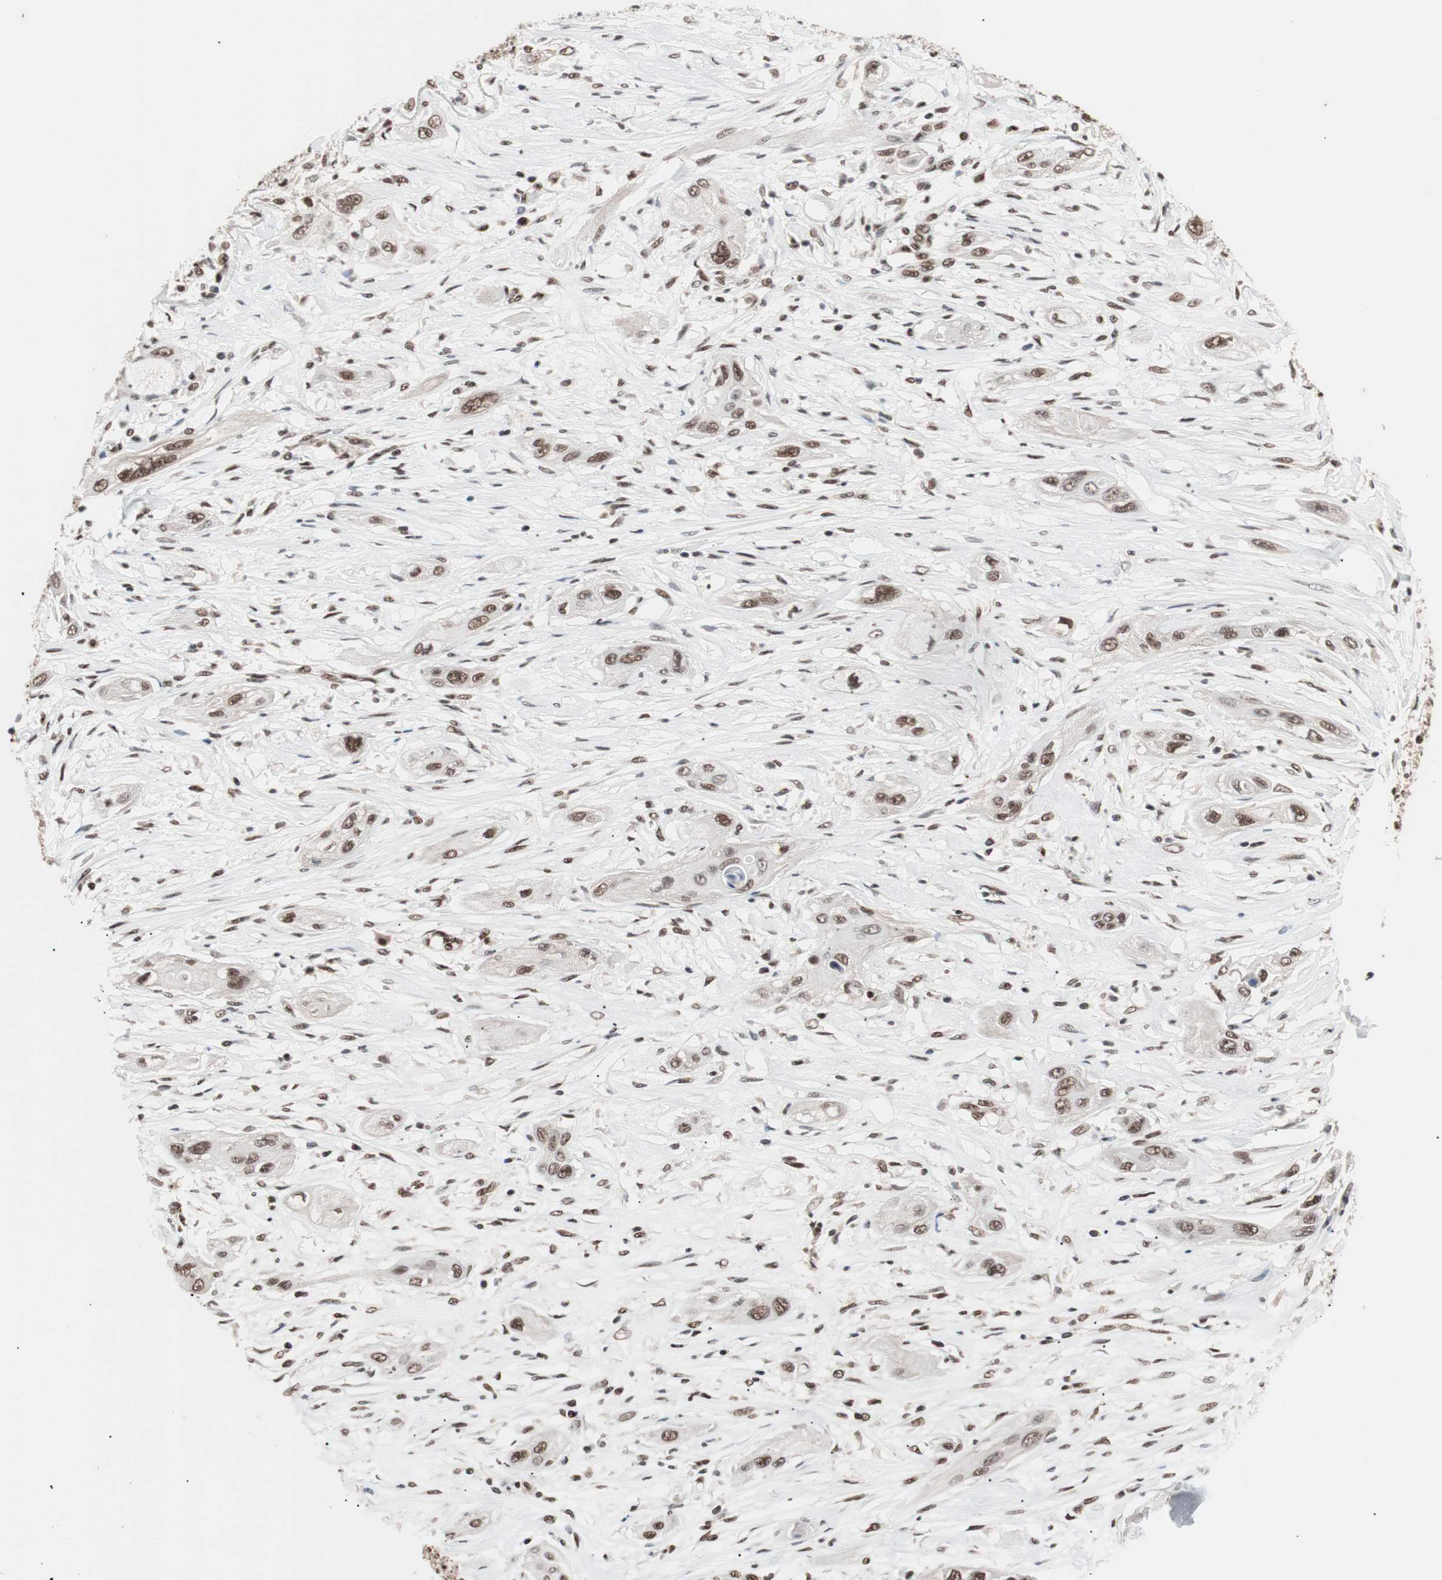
{"staining": {"intensity": "moderate", "quantity": ">75%", "location": "nuclear"}, "tissue": "lung cancer", "cell_type": "Tumor cells", "image_type": "cancer", "snomed": [{"axis": "morphology", "description": "Squamous cell carcinoma, NOS"}, {"axis": "topography", "description": "Lung"}], "caption": "A photomicrograph of lung cancer (squamous cell carcinoma) stained for a protein shows moderate nuclear brown staining in tumor cells.", "gene": "CHAMP1", "patient": {"sex": "female", "age": 47}}